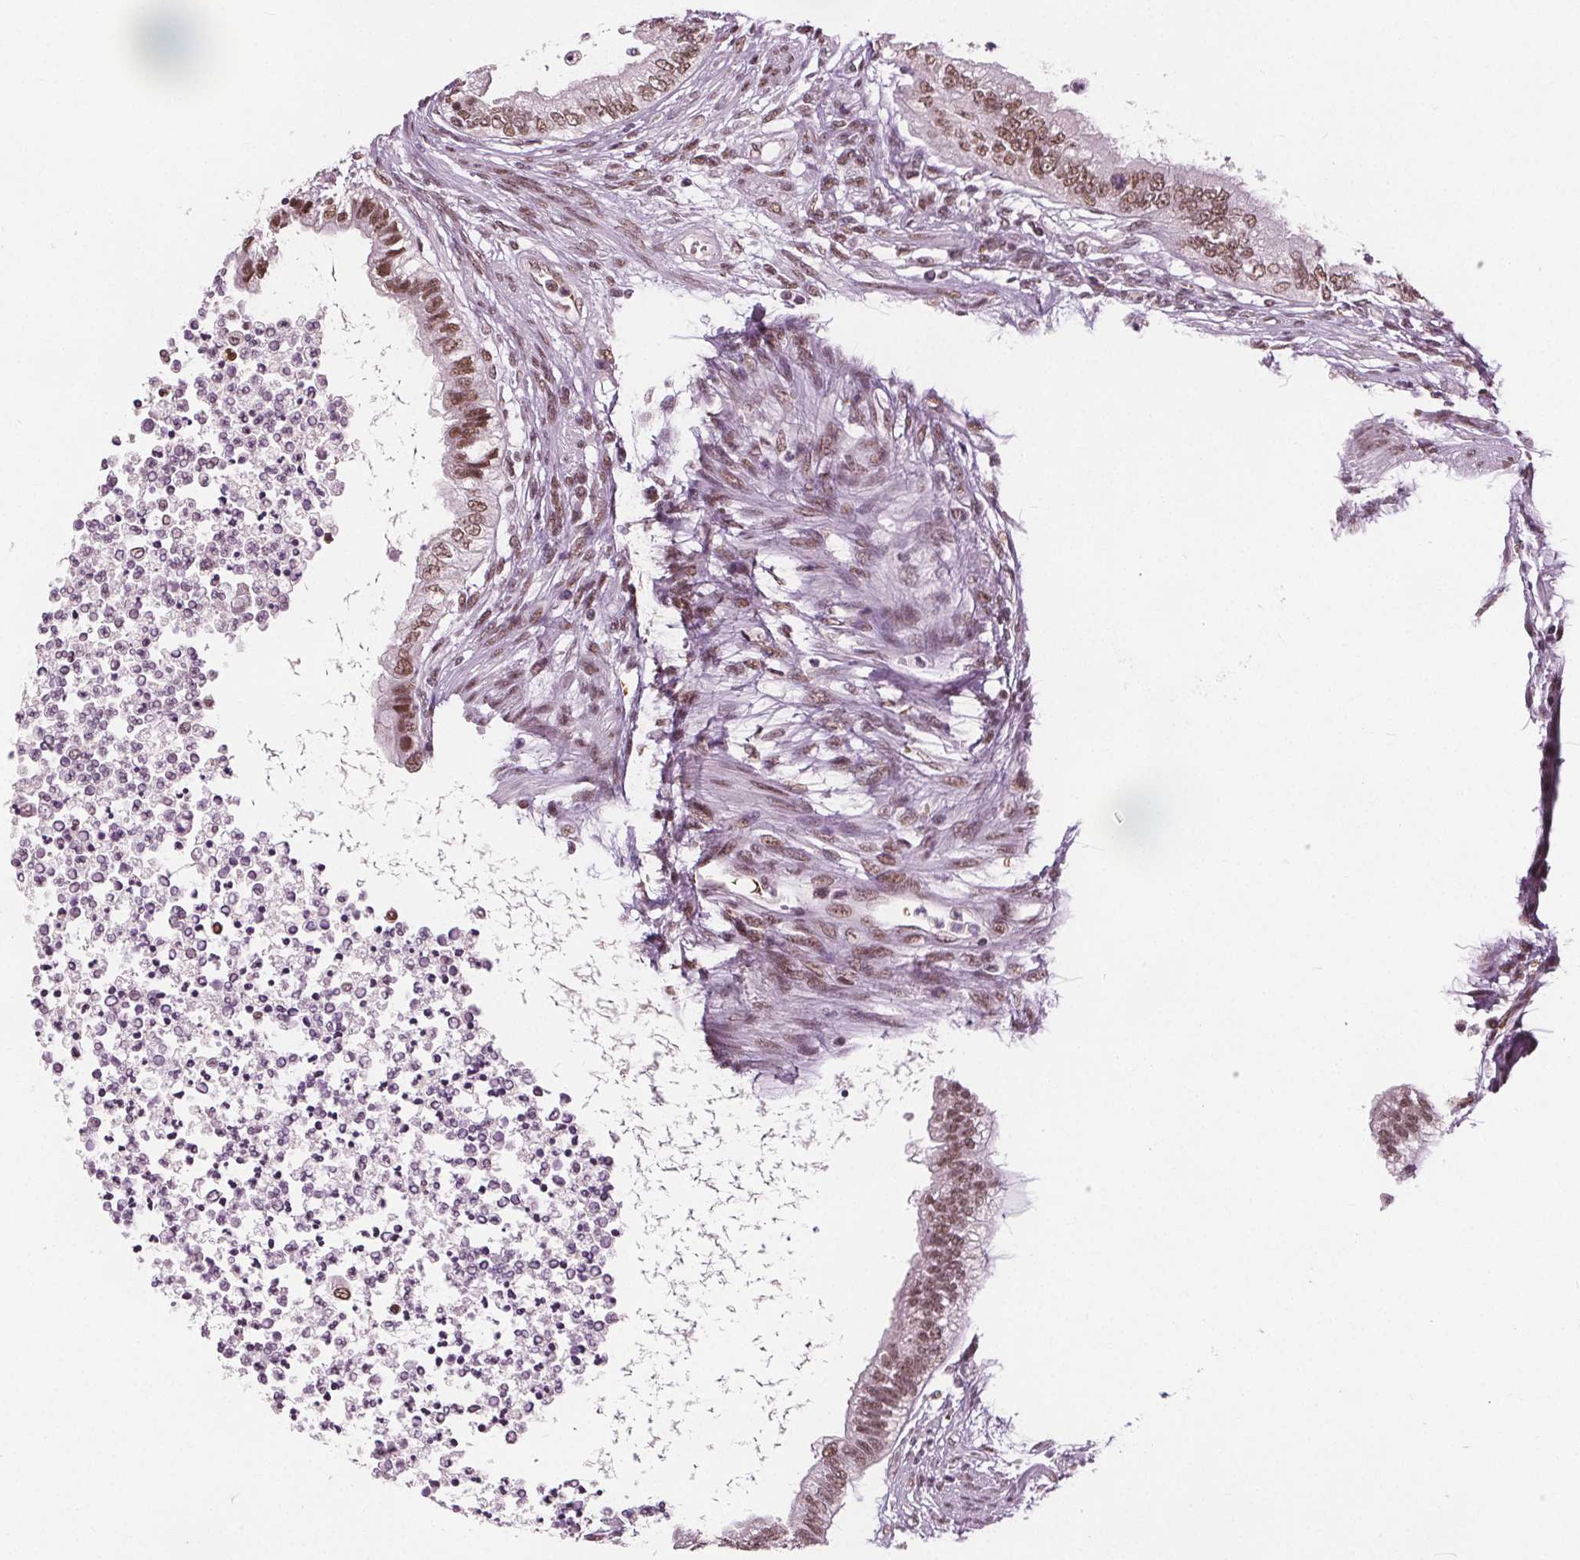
{"staining": {"intensity": "moderate", "quantity": ">75%", "location": "nuclear"}, "tissue": "testis cancer", "cell_type": "Tumor cells", "image_type": "cancer", "snomed": [{"axis": "morphology", "description": "Carcinoma, Embryonal, NOS"}, {"axis": "topography", "description": "Testis"}], "caption": "Immunohistochemical staining of human testis cancer (embryonal carcinoma) exhibits medium levels of moderate nuclear protein staining in approximately >75% of tumor cells. The protein of interest is shown in brown color, while the nuclei are stained blue.", "gene": "IWS1", "patient": {"sex": "male", "age": 26}}